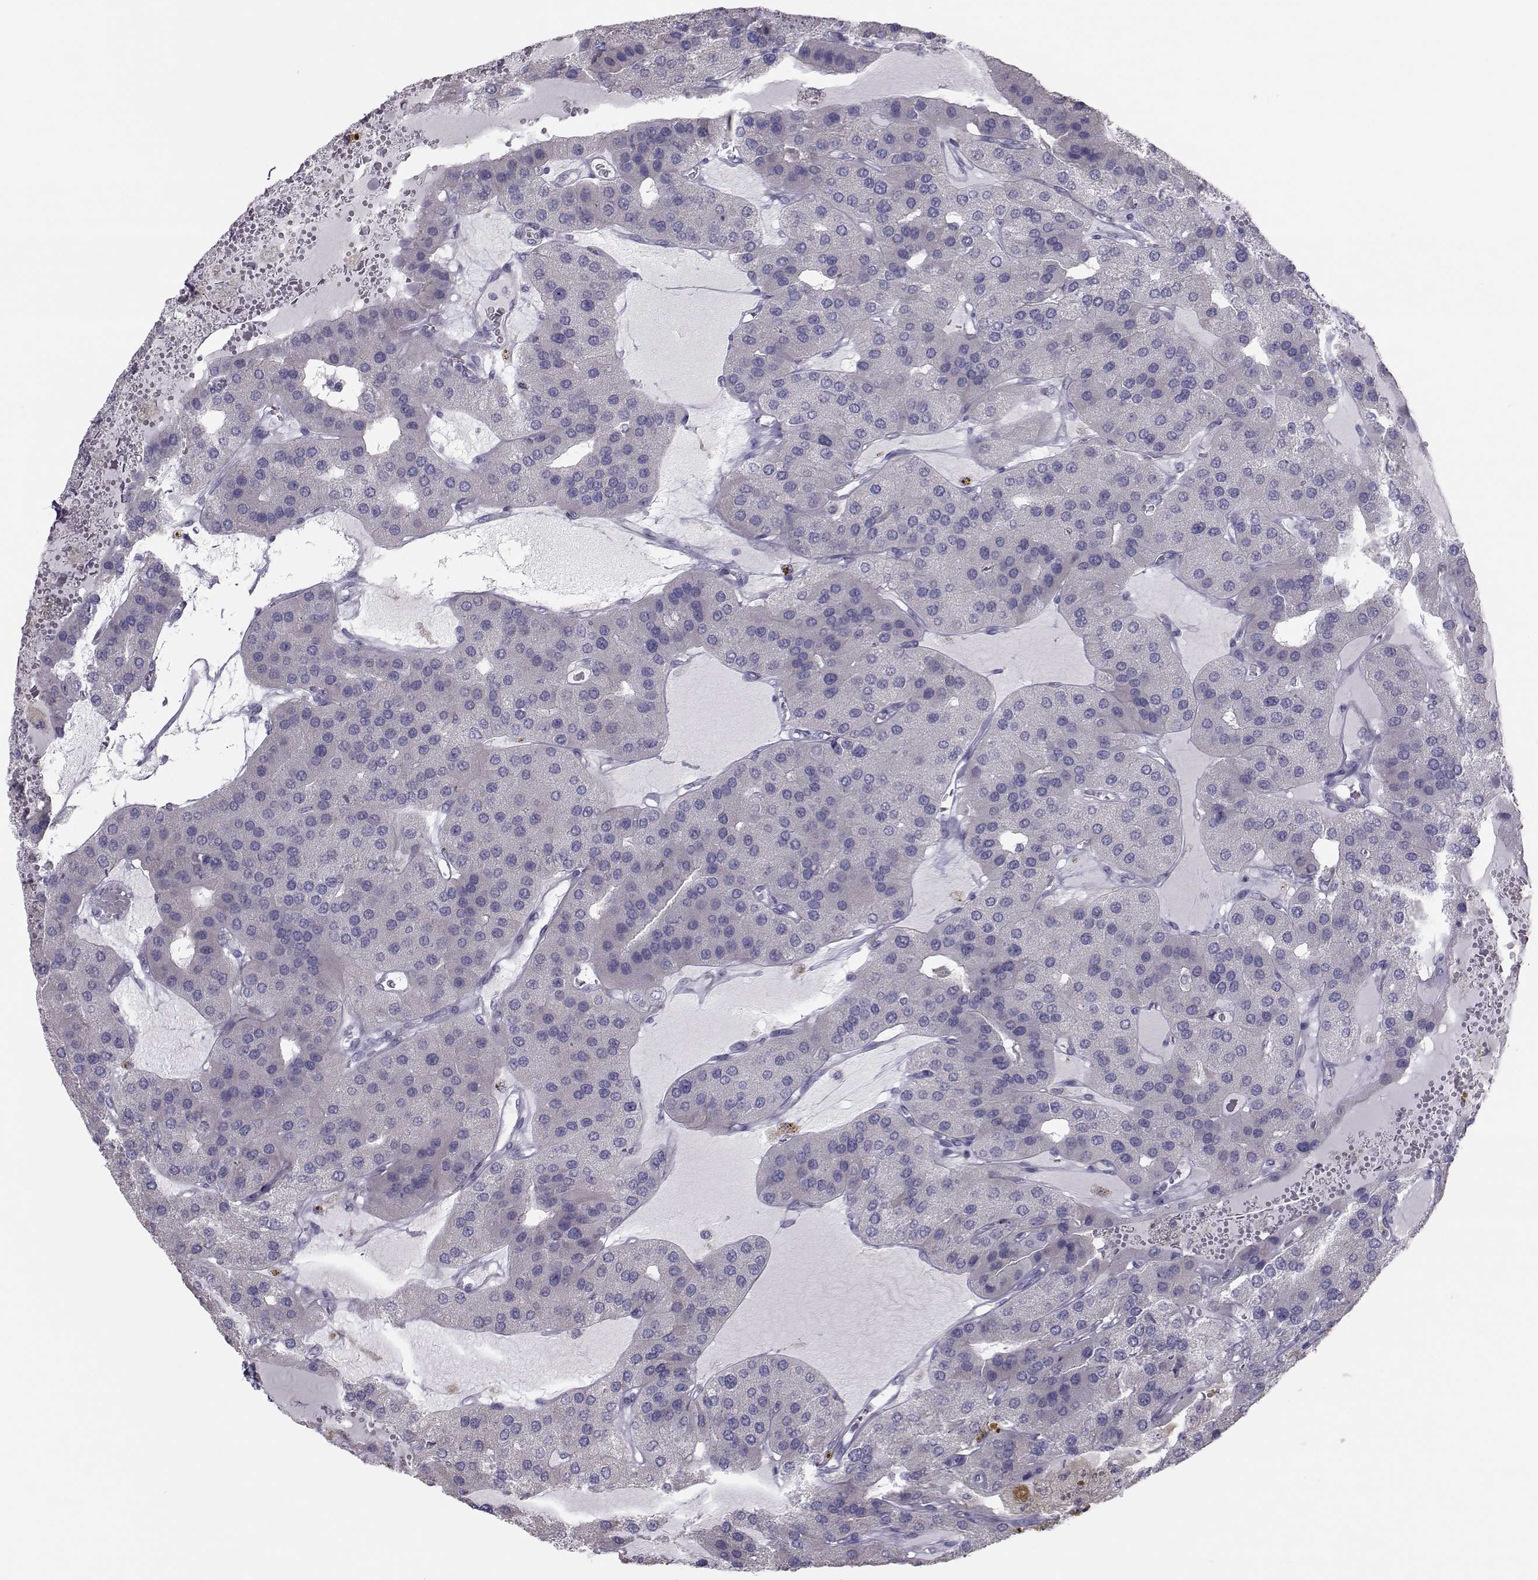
{"staining": {"intensity": "negative", "quantity": "none", "location": "none"}, "tissue": "parathyroid gland", "cell_type": "Glandular cells", "image_type": "normal", "snomed": [{"axis": "morphology", "description": "Normal tissue, NOS"}, {"axis": "morphology", "description": "Adenoma, NOS"}, {"axis": "topography", "description": "Parathyroid gland"}], "caption": "High magnification brightfield microscopy of normal parathyroid gland stained with DAB (brown) and counterstained with hematoxylin (blue): glandular cells show no significant positivity. (Brightfield microscopy of DAB immunohistochemistry at high magnification).", "gene": "GARIN3", "patient": {"sex": "female", "age": 86}}